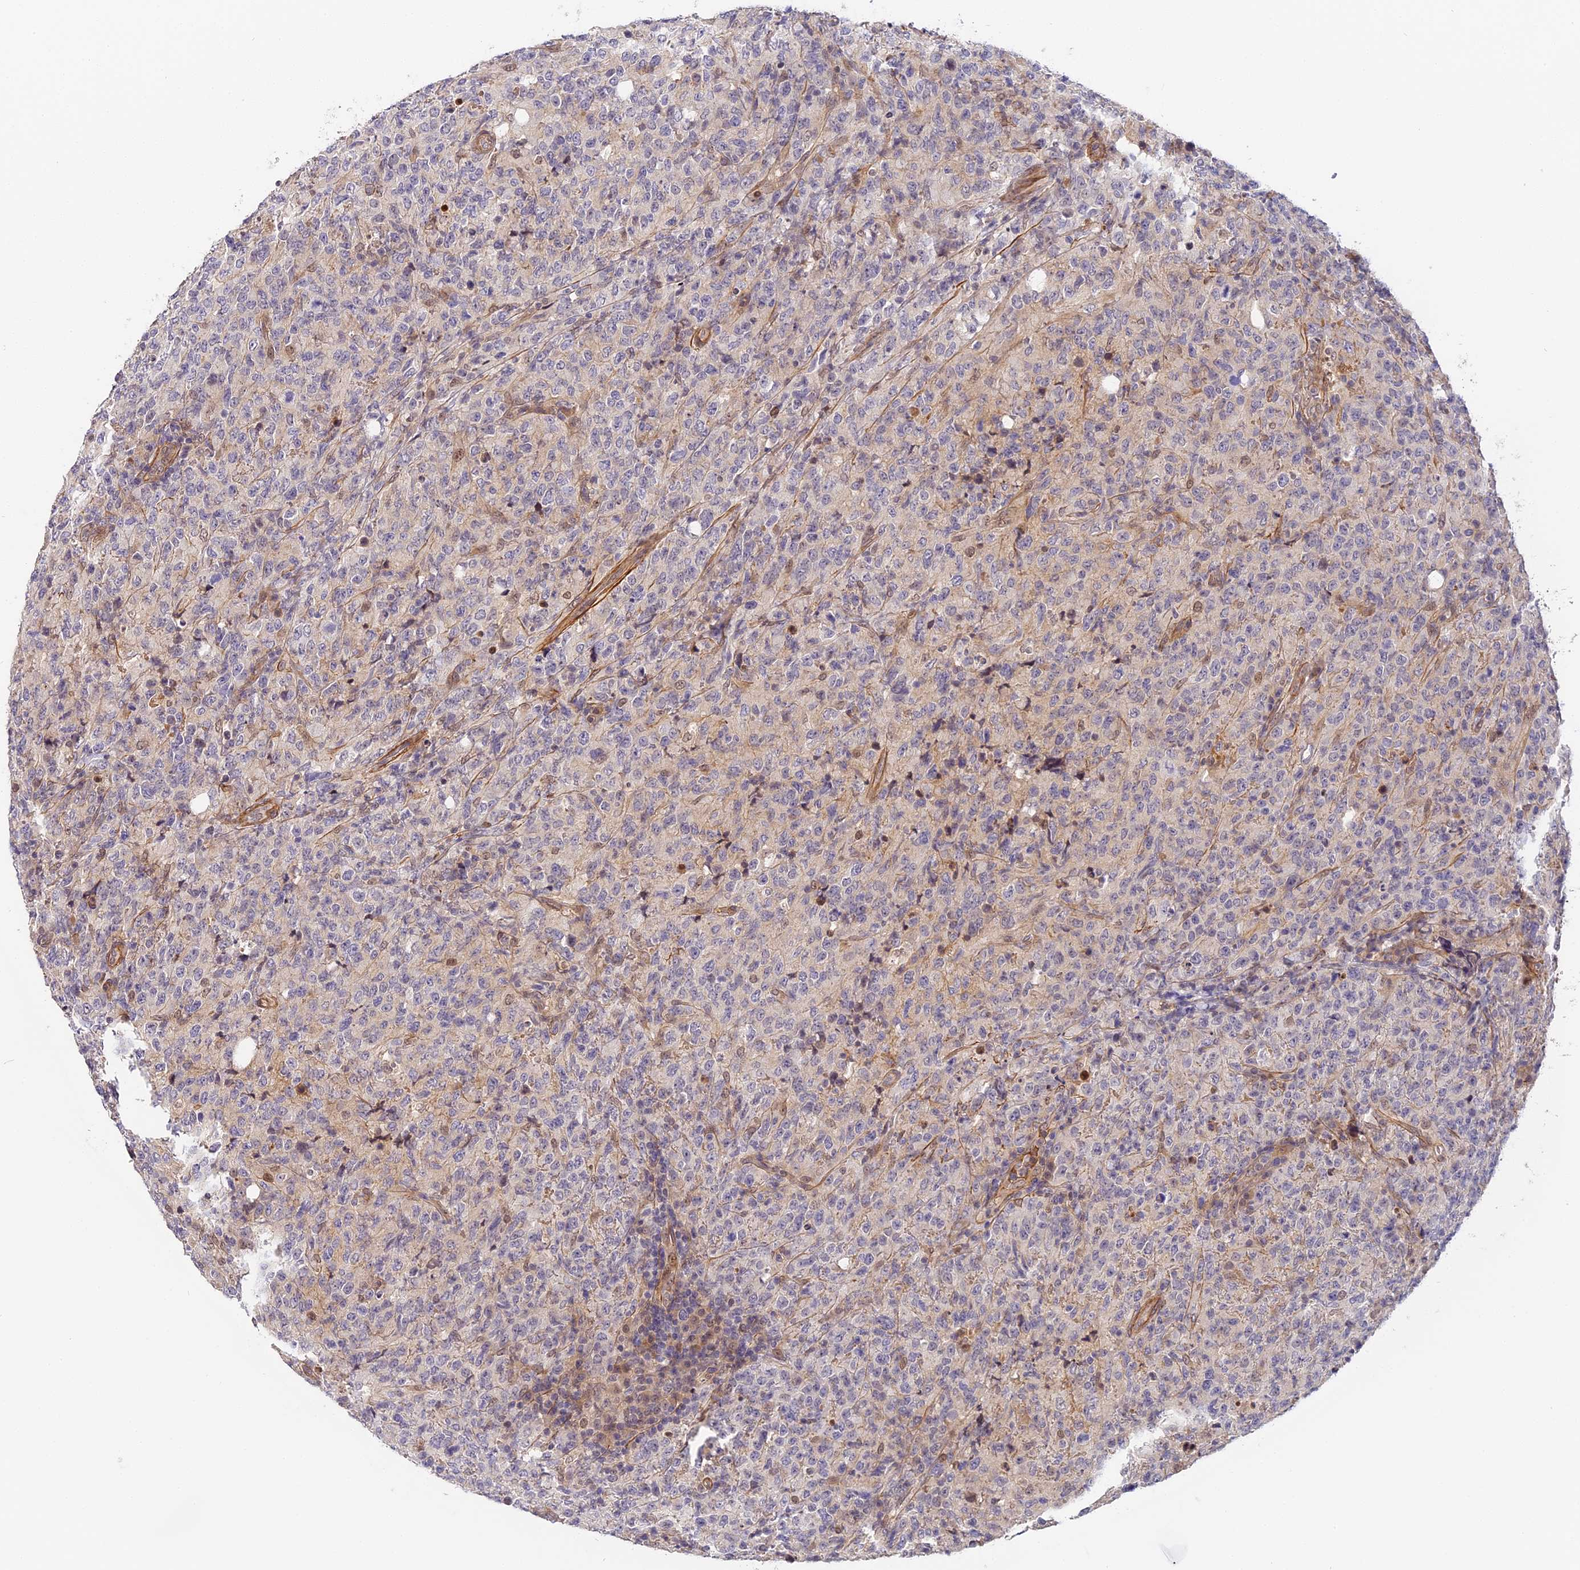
{"staining": {"intensity": "negative", "quantity": "none", "location": "none"}, "tissue": "lymphoma", "cell_type": "Tumor cells", "image_type": "cancer", "snomed": [{"axis": "morphology", "description": "Malignant lymphoma, non-Hodgkin's type, High grade"}, {"axis": "topography", "description": "Tonsil"}], "caption": "Immunohistochemistry (IHC) micrograph of neoplastic tissue: lymphoma stained with DAB (3,3'-diaminobenzidine) shows no significant protein expression in tumor cells.", "gene": "IMPACT", "patient": {"sex": "female", "age": 36}}